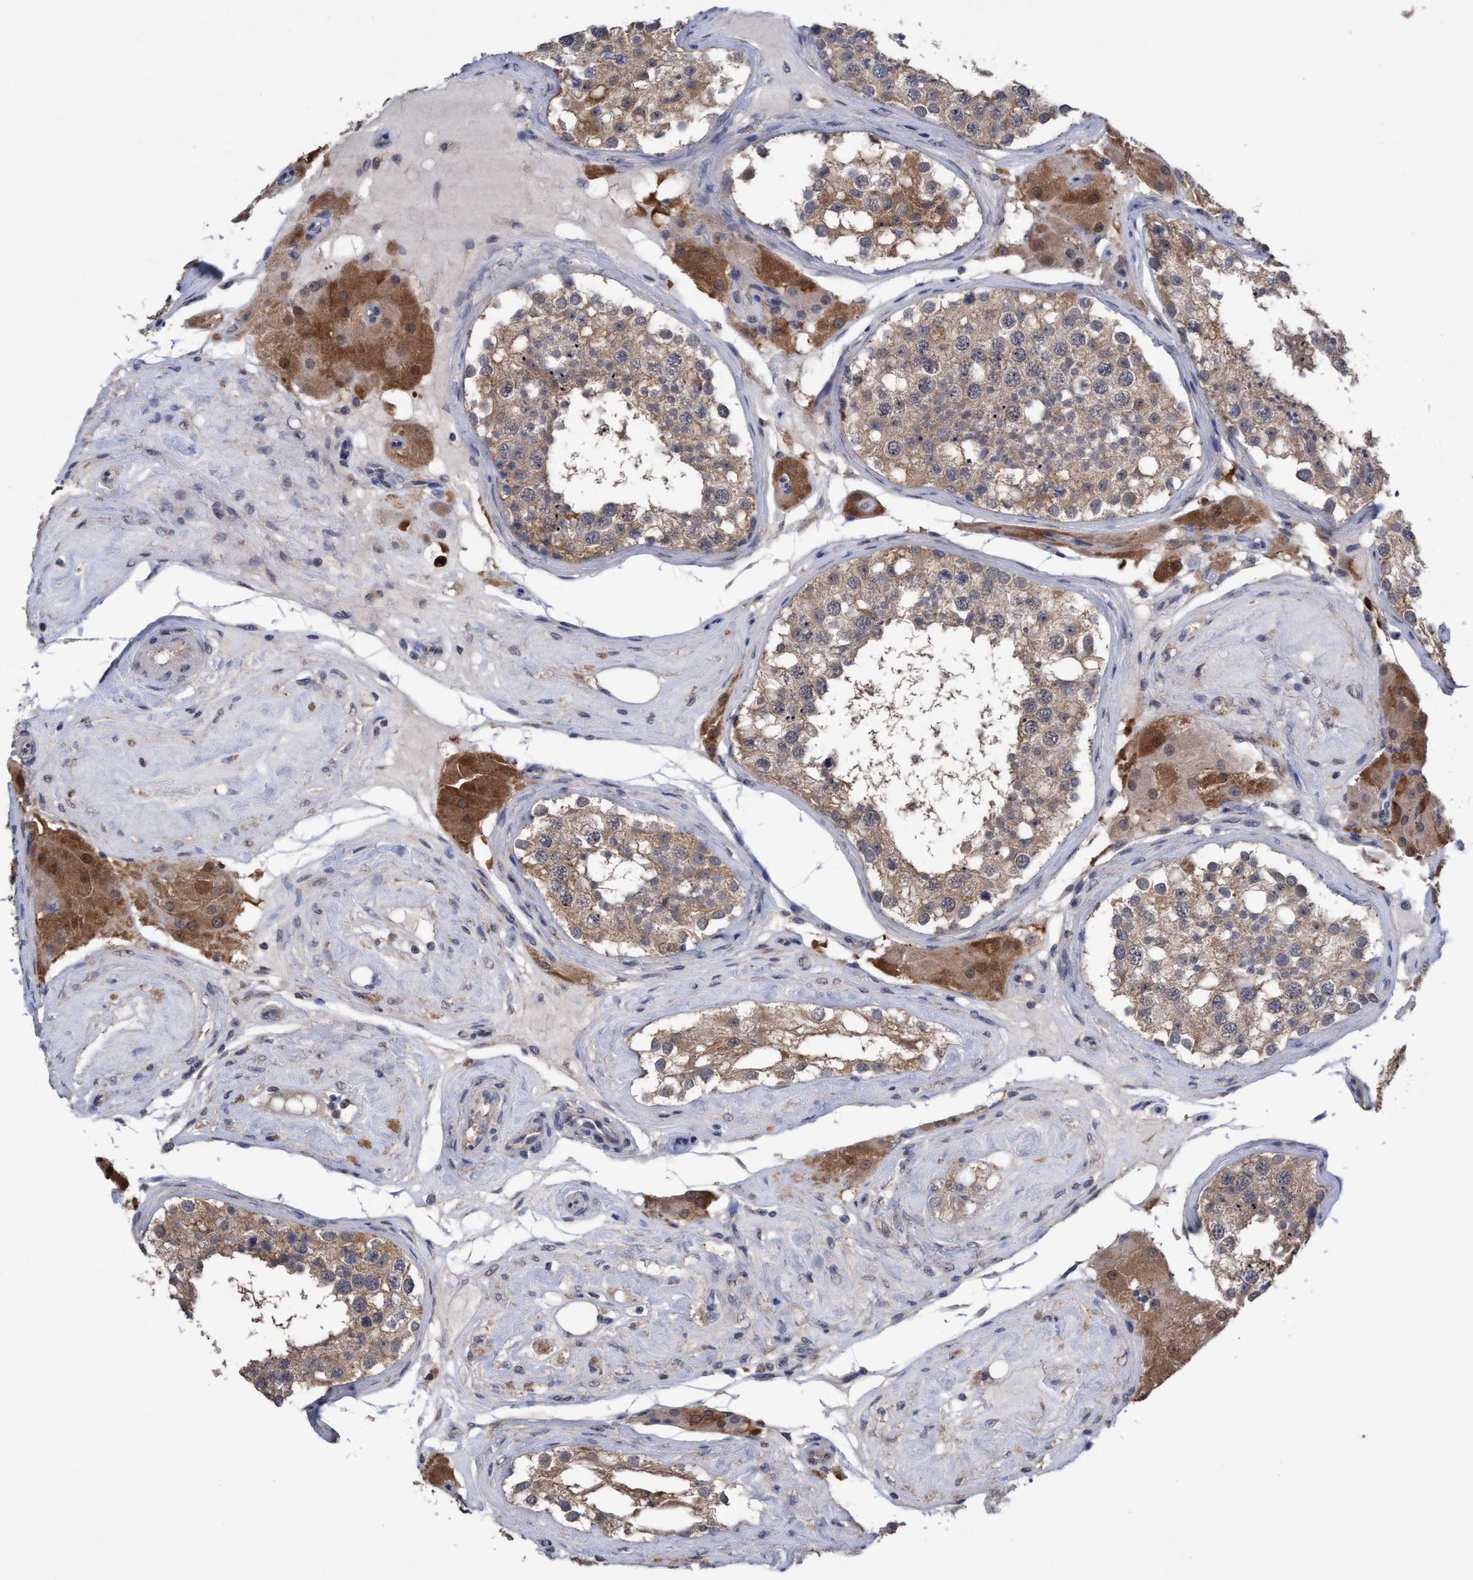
{"staining": {"intensity": "weak", "quantity": ">75%", "location": "cytoplasmic/membranous"}, "tissue": "testis", "cell_type": "Cells in seminiferous ducts", "image_type": "normal", "snomed": [{"axis": "morphology", "description": "Normal tissue, NOS"}, {"axis": "topography", "description": "Testis"}], "caption": "Weak cytoplasmic/membranous staining for a protein is identified in about >75% of cells in seminiferous ducts of benign testis using immunohistochemistry.", "gene": "GLOD4", "patient": {"sex": "male", "age": 68}}